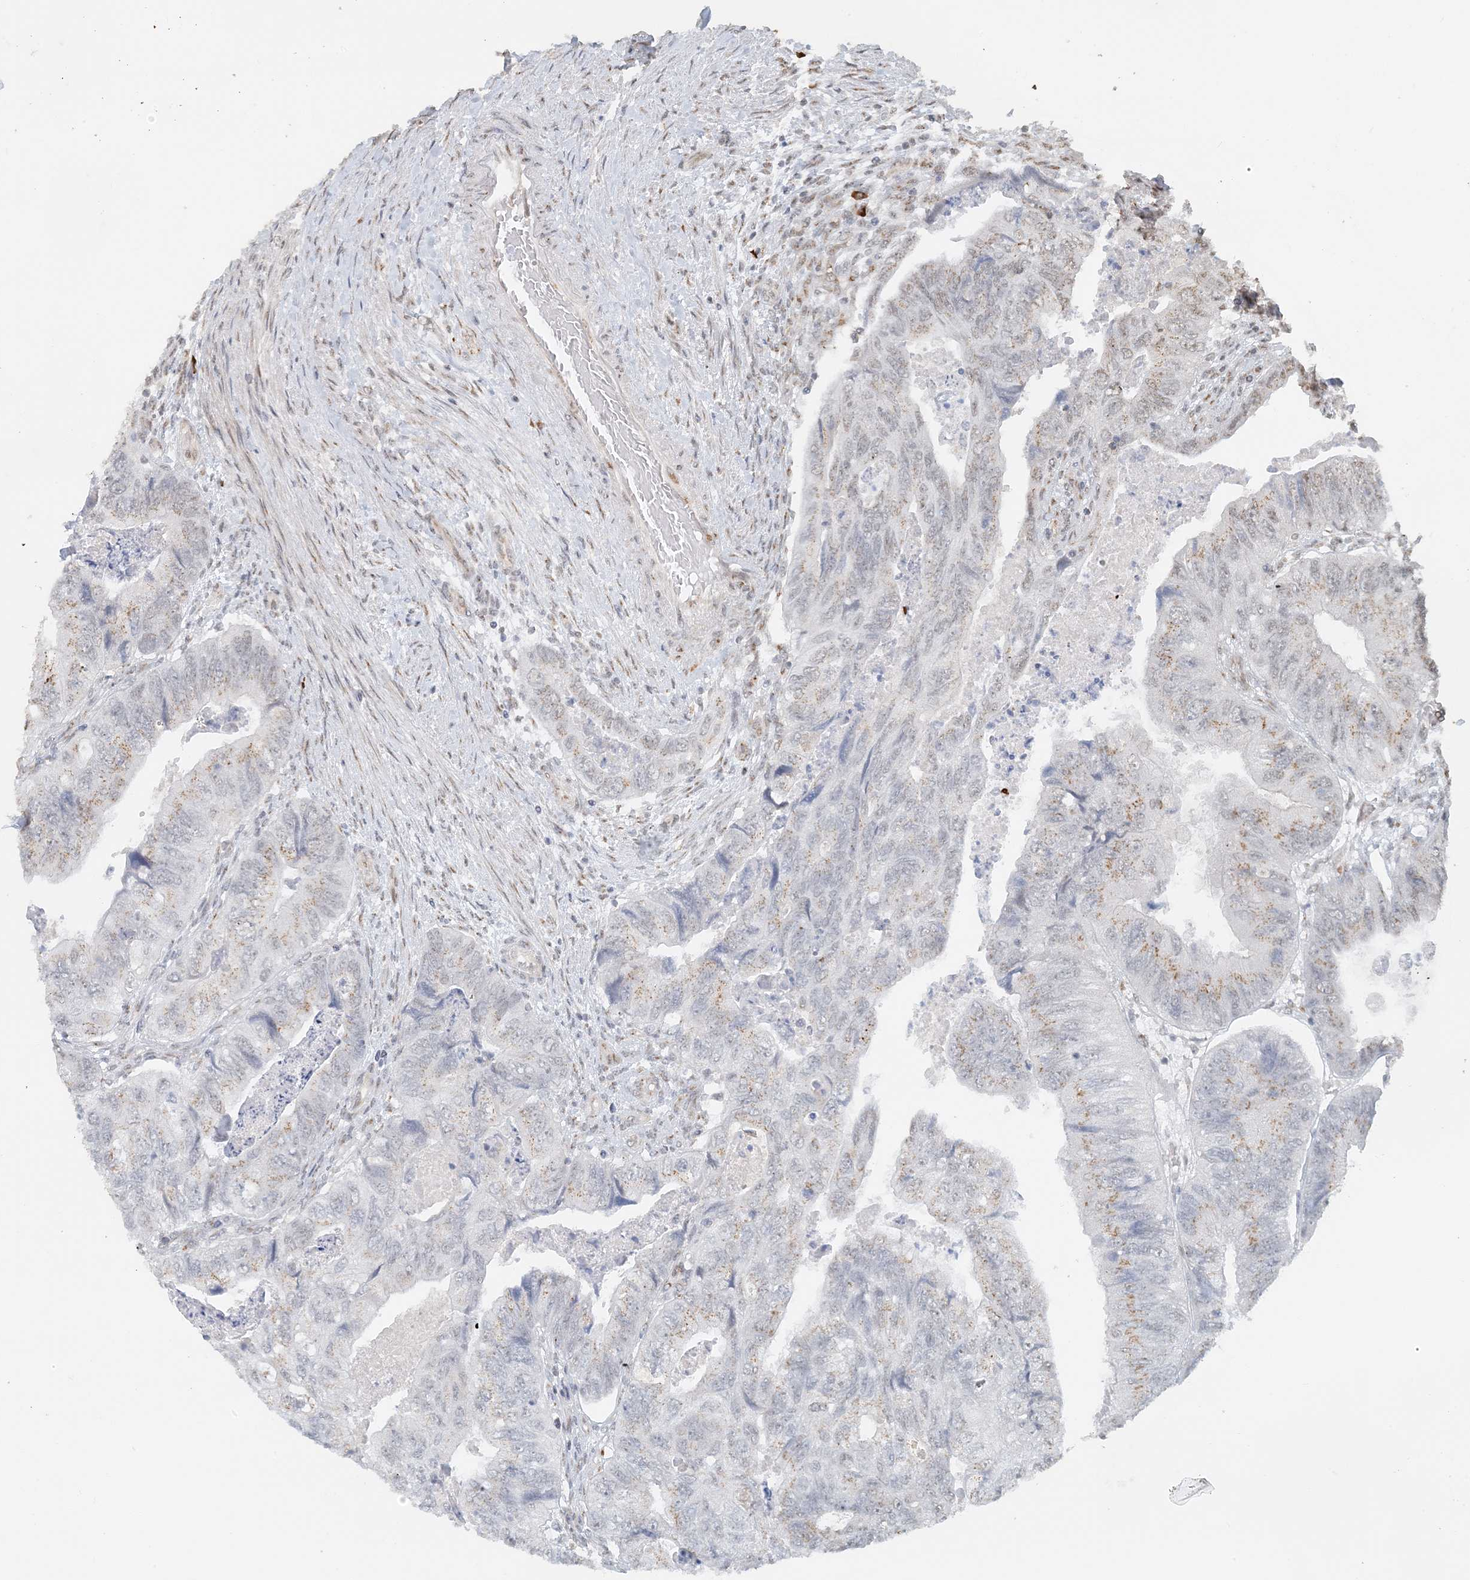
{"staining": {"intensity": "moderate", "quantity": "<25%", "location": "cytoplasmic/membranous"}, "tissue": "colorectal cancer", "cell_type": "Tumor cells", "image_type": "cancer", "snomed": [{"axis": "morphology", "description": "Adenocarcinoma, NOS"}, {"axis": "topography", "description": "Rectum"}], "caption": "Immunohistochemical staining of colorectal cancer (adenocarcinoma) demonstrates low levels of moderate cytoplasmic/membranous protein staining in approximately <25% of tumor cells. (Stains: DAB (3,3'-diaminobenzidine) in brown, nuclei in blue, Microscopy: brightfield microscopy at high magnification).", "gene": "ZCCHC4", "patient": {"sex": "male", "age": 63}}